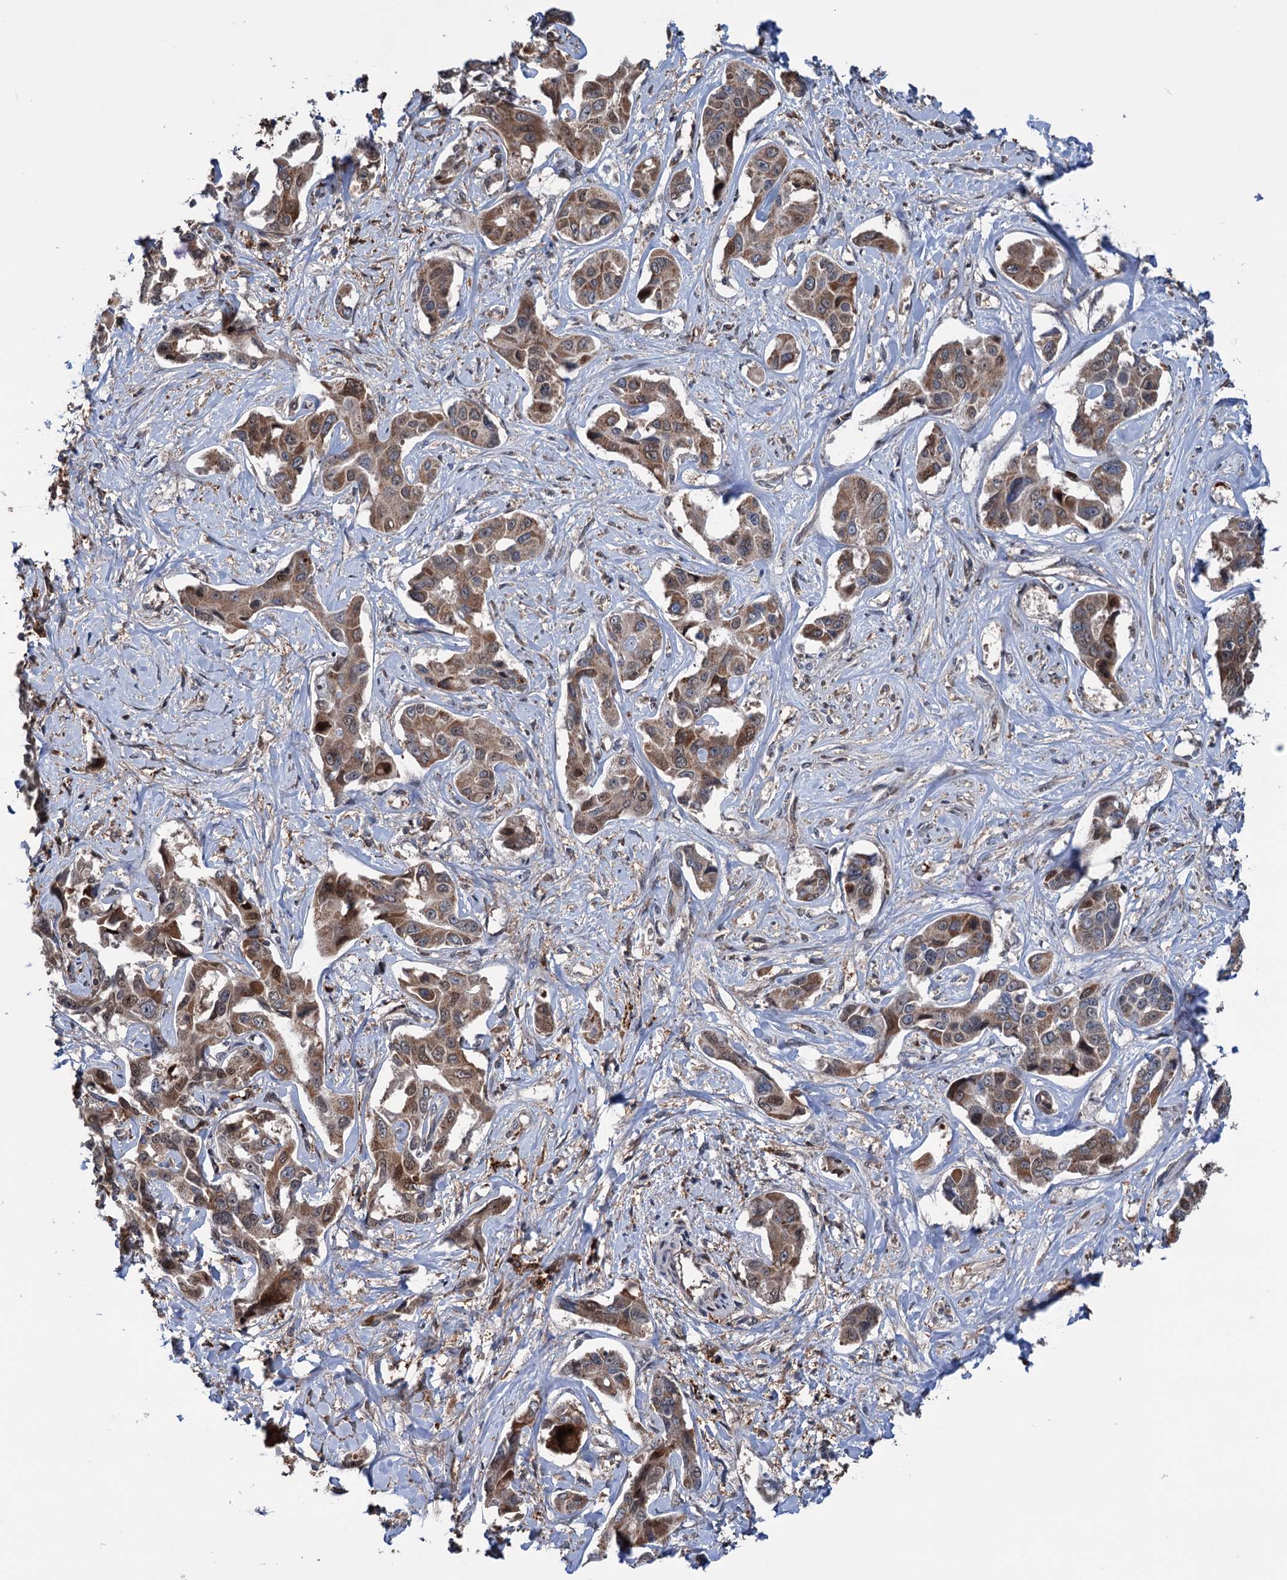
{"staining": {"intensity": "moderate", "quantity": ">75%", "location": "cytoplasmic/membranous"}, "tissue": "liver cancer", "cell_type": "Tumor cells", "image_type": "cancer", "snomed": [{"axis": "morphology", "description": "Cholangiocarcinoma"}, {"axis": "topography", "description": "Liver"}], "caption": "Liver cancer was stained to show a protein in brown. There is medium levels of moderate cytoplasmic/membranous staining in approximately >75% of tumor cells.", "gene": "NCAPD2", "patient": {"sex": "male", "age": 59}}